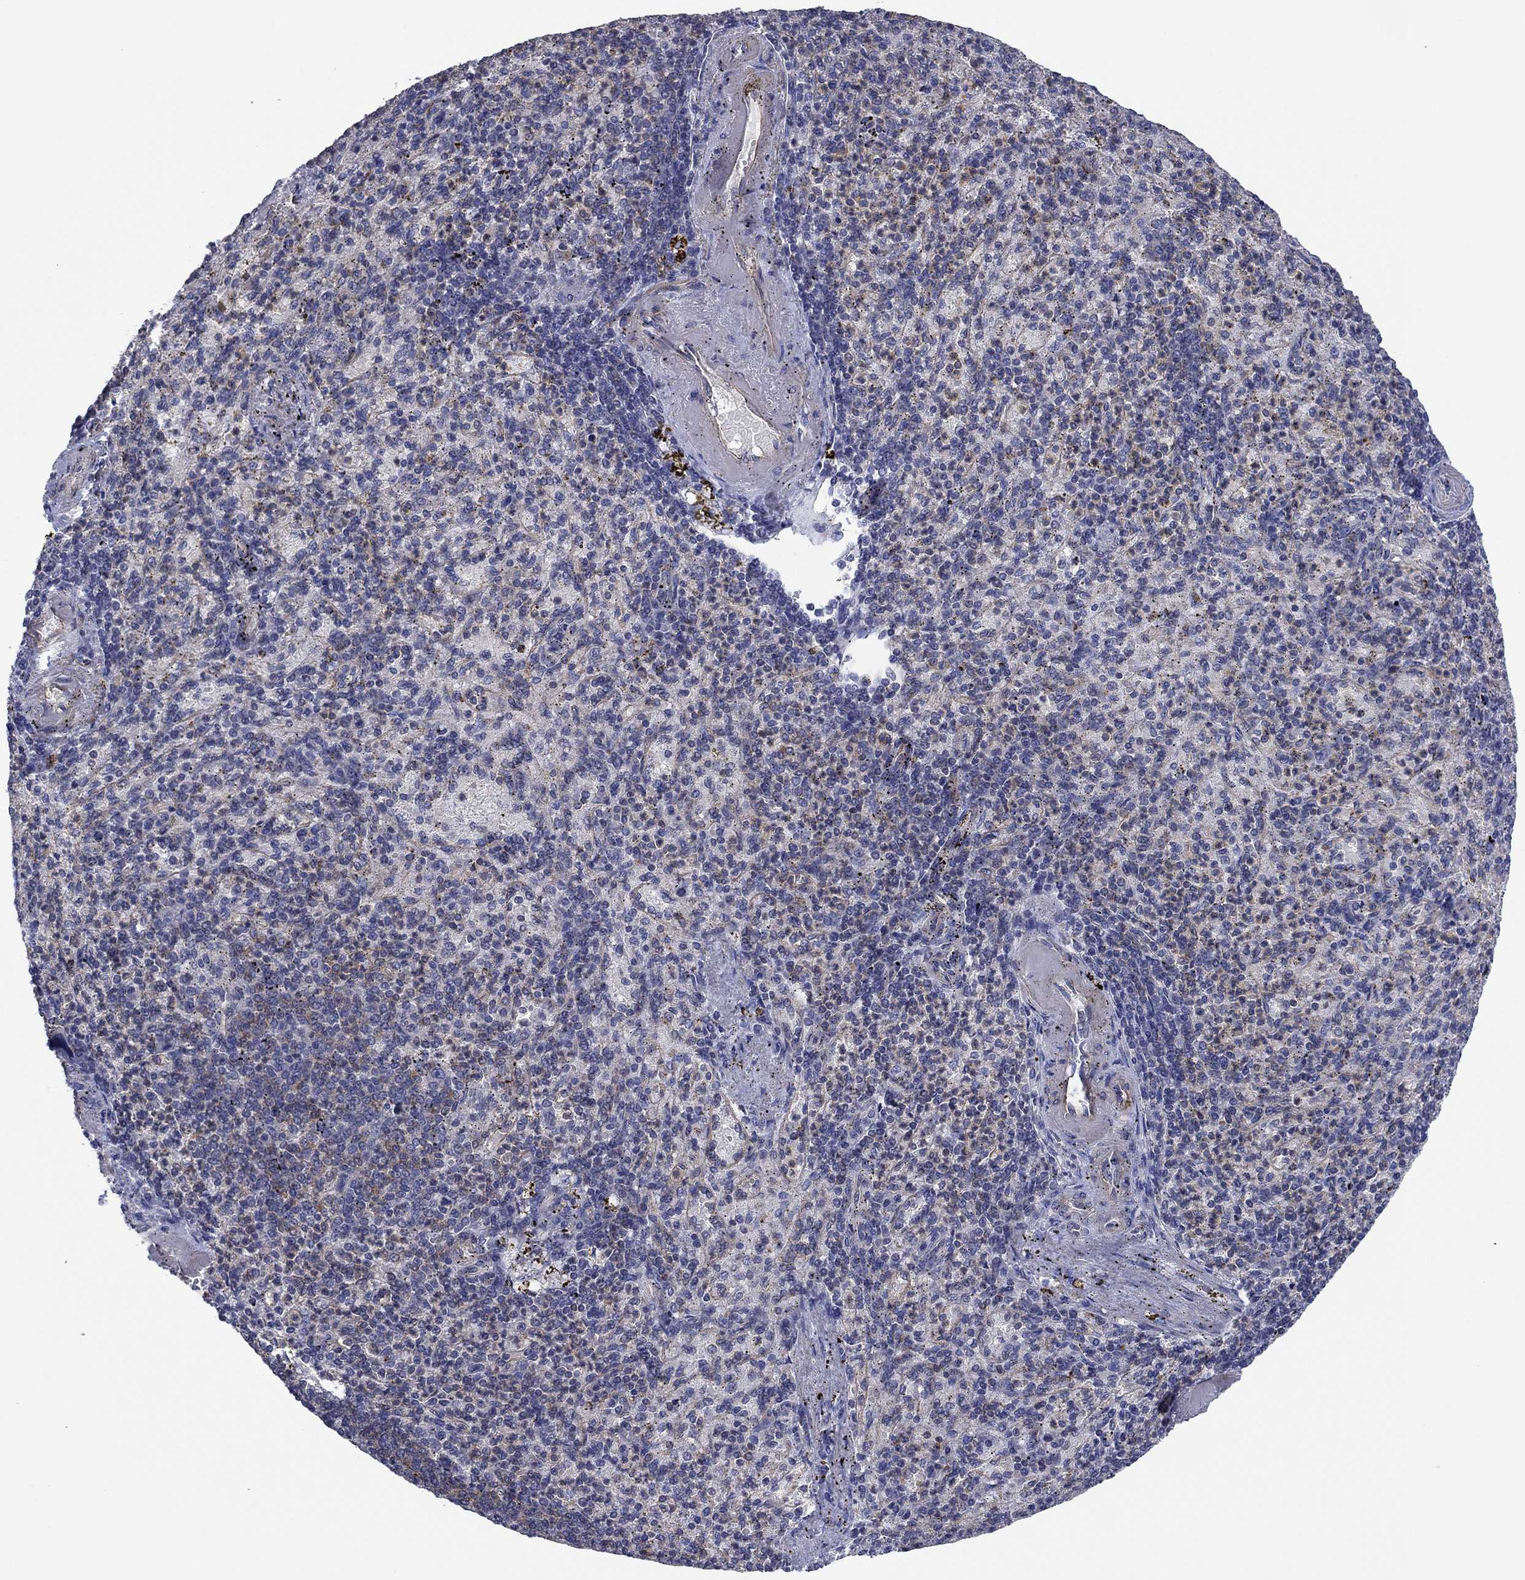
{"staining": {"intensity": "moderate", "quantity": "25%-75%", "location": "cytoplasmic/membranous"}, "tissue": "spleen", "cell_type": "Cells in red pulp", "image_type": "normal", "snomed": [{"axis": "morphology", "description": "Normal tissue, NOS"}, {"axis": "topography", "description": "Spleen"}], "caption": "There is medium levels of moderate cytoplasmic/membranous expression in cells in red pulp of unremarkable spleen, as demonstrated by immunohistochemical staining (brown color).", "gene": "PSD4", "patient": {"sex": "female", "age": 74}}